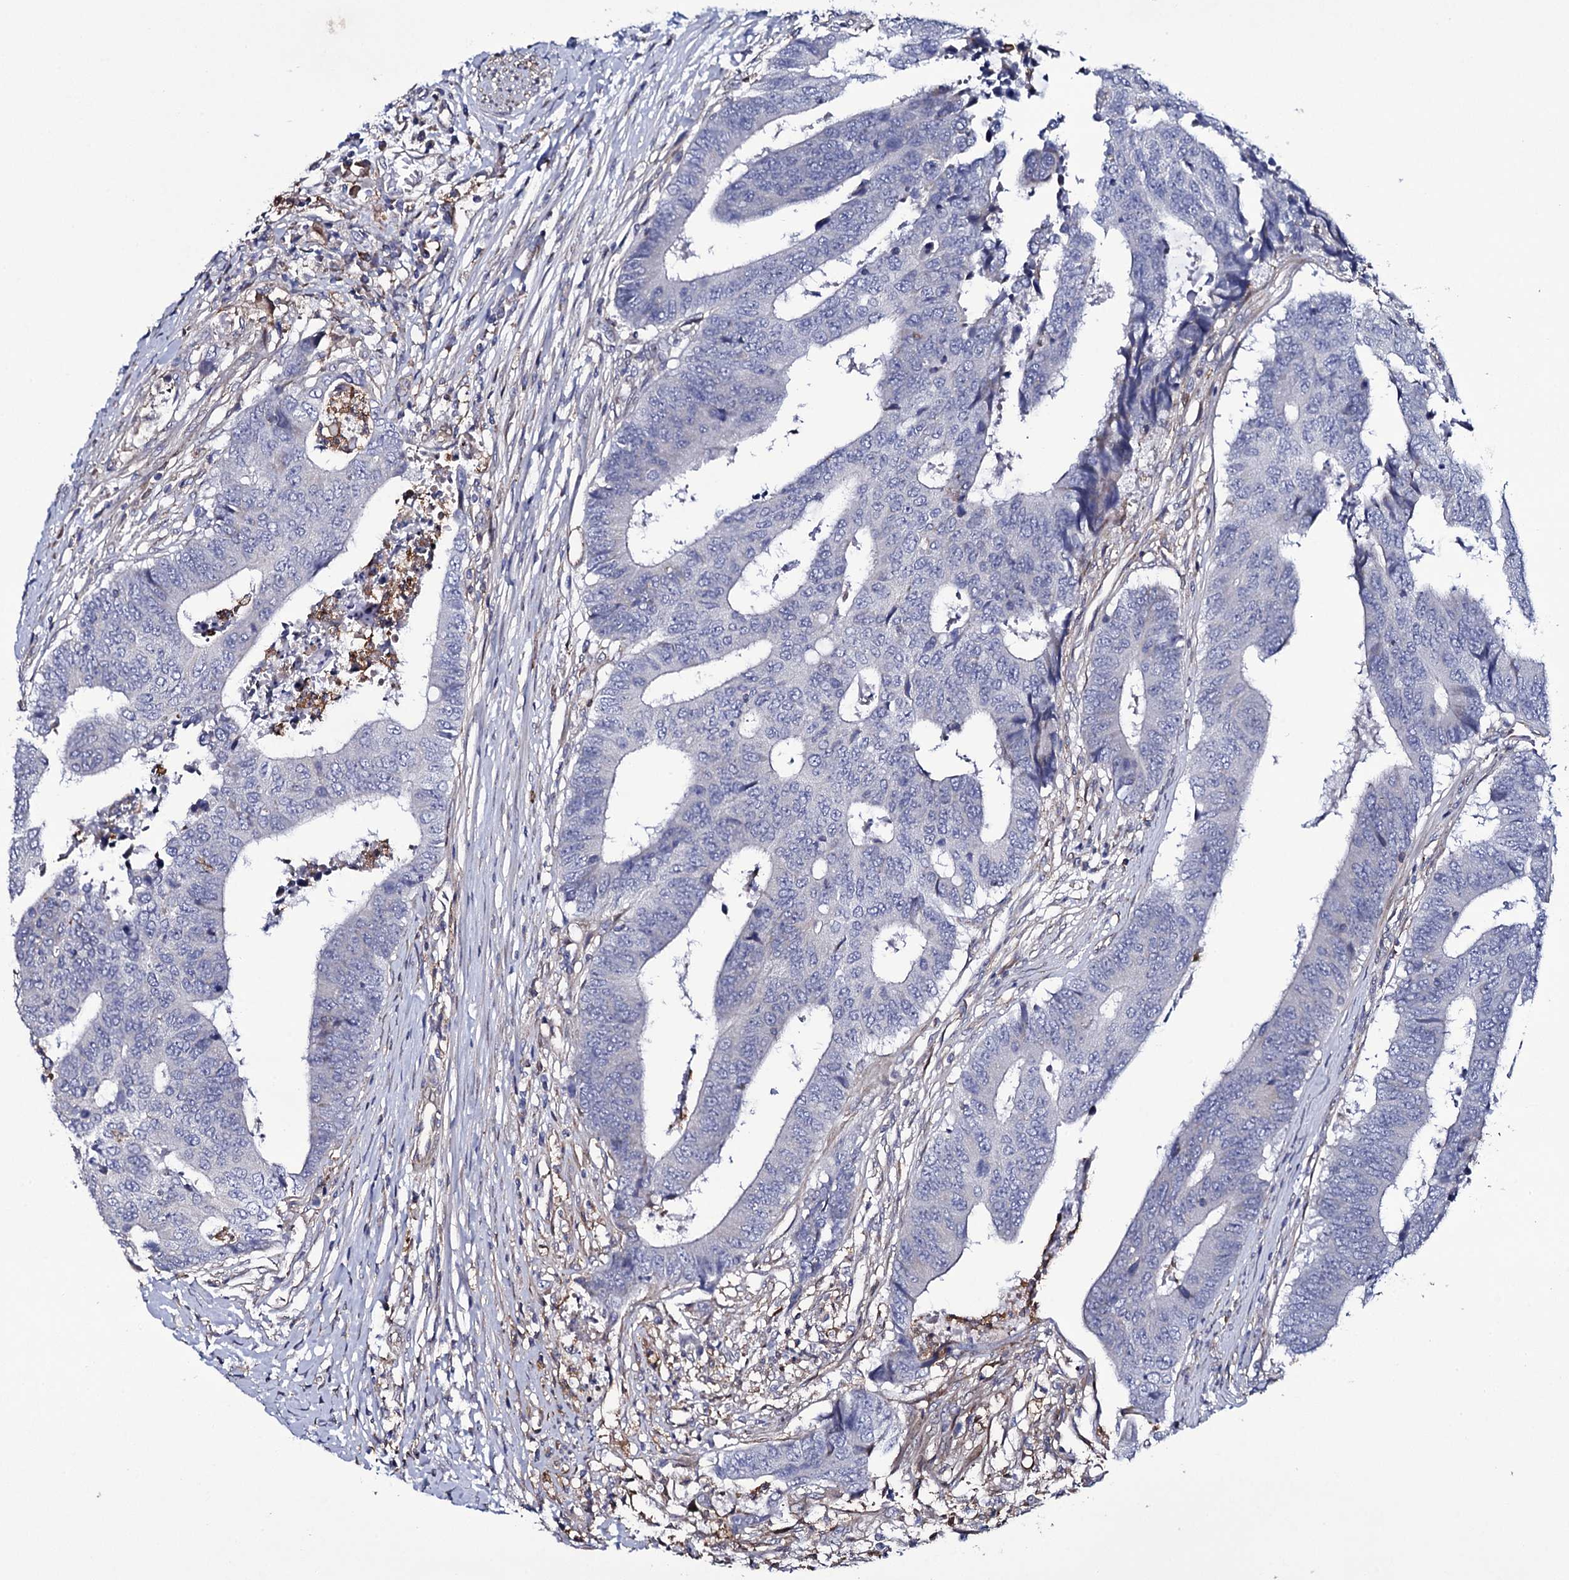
{"staining": {"intensity": "negative", "quantity": "none", "location": "none"}, "tissue": "colorectal cancer", "cell_type": "Tumor cells", "image_type": "cancer", "snomed": [{"axis": "morphology", "description": "Adenocarcinoma, NOS"}, {"axis": "topography", "description": "Rectum"}], "caption": "This image is of colorectal adenocarcinoma stained with immunohistochemistry to label a protein in brown with the nuclei are counter-stained blue. There is no positivity in tumor cells.", "gene": "TTC23", "patient": {"sex": "male", "age": 84}}